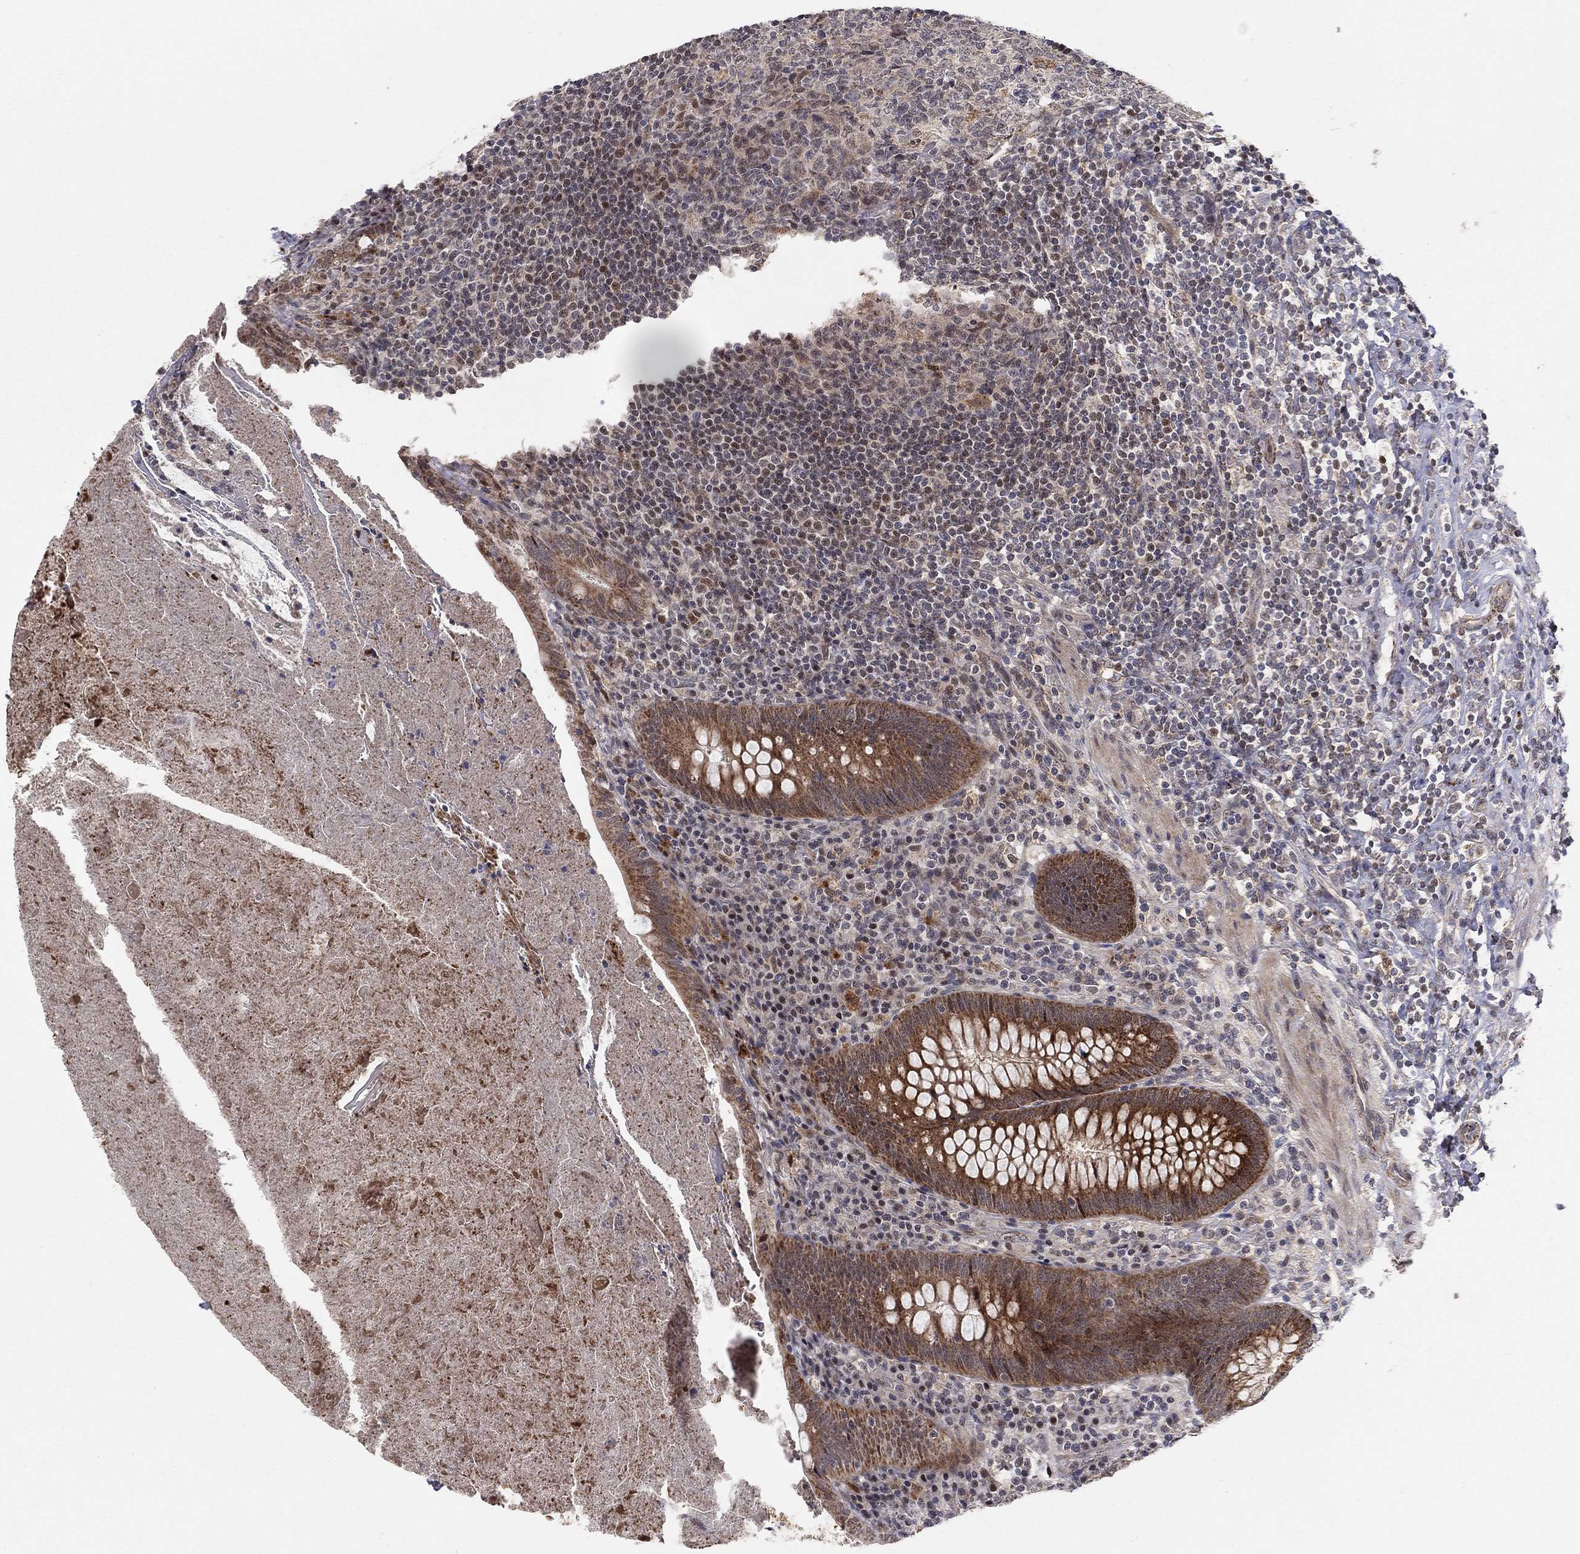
{"staining": {"intensity": "strong", "quantity": ">75%", "location": "cytoplasmic/membranous"}, "tissue": "appendix", "cell_type": "Glandular cells", "image_type": "normal", "snomed": [{"axis": "morphology", "description": "Normal tissue, NOS"}, {"axis": "topography", "description": "Appendix"}], "caption": "Protein expression analysis of unremarkable human appendix reveals strong cytoplasmic/membranous positivity in approximately >75% of glandular cells. Ihc stains the protein of interest in brown and the nuclei are stained blue.", "gene": "ZNF395", "patient": {"sex": "male", "age": 47}}